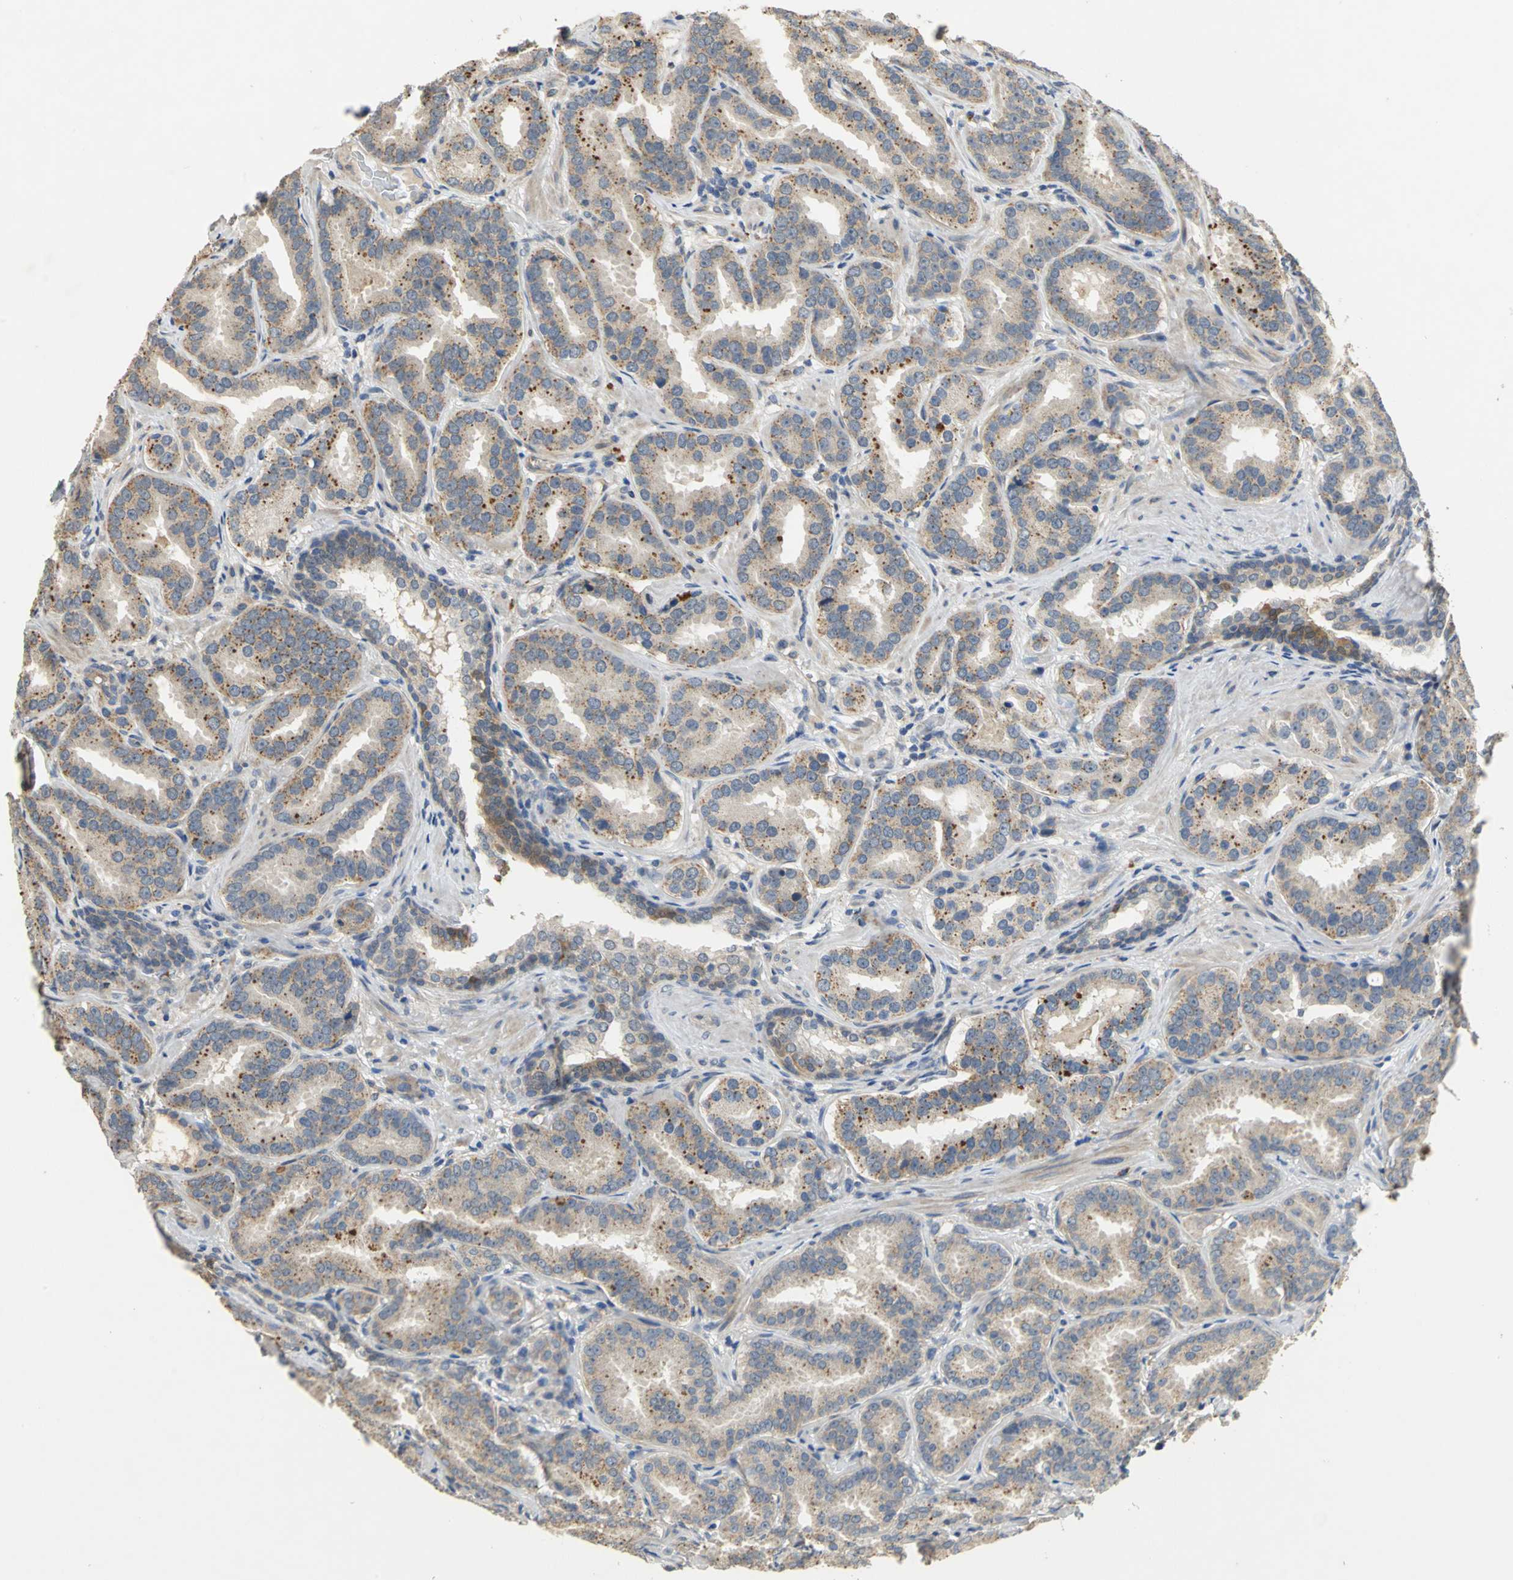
{"staining": {"intensity": "weak", "quantity": ">75%", "location": "cytoplasmic/membranous"}, "tissue": "prostate cancer", "cell_type": "Tumor cells", "image_type": "cancer", "snomed": [{"axis": "morphology", "description": "Adenocarcinoma, Low grade"}, {"axis": "topography", "description": "Prostate"}], "caption": "Prostate cancer (adenocarcinoma (low-grade)) was stained to show a protein in brown. There is low levels of weak cytoplasmic/membranous staining in approximately >75% of tumor cells.", "gene": "IL17RB", "patient": {"sex": "male", "age": 59}}